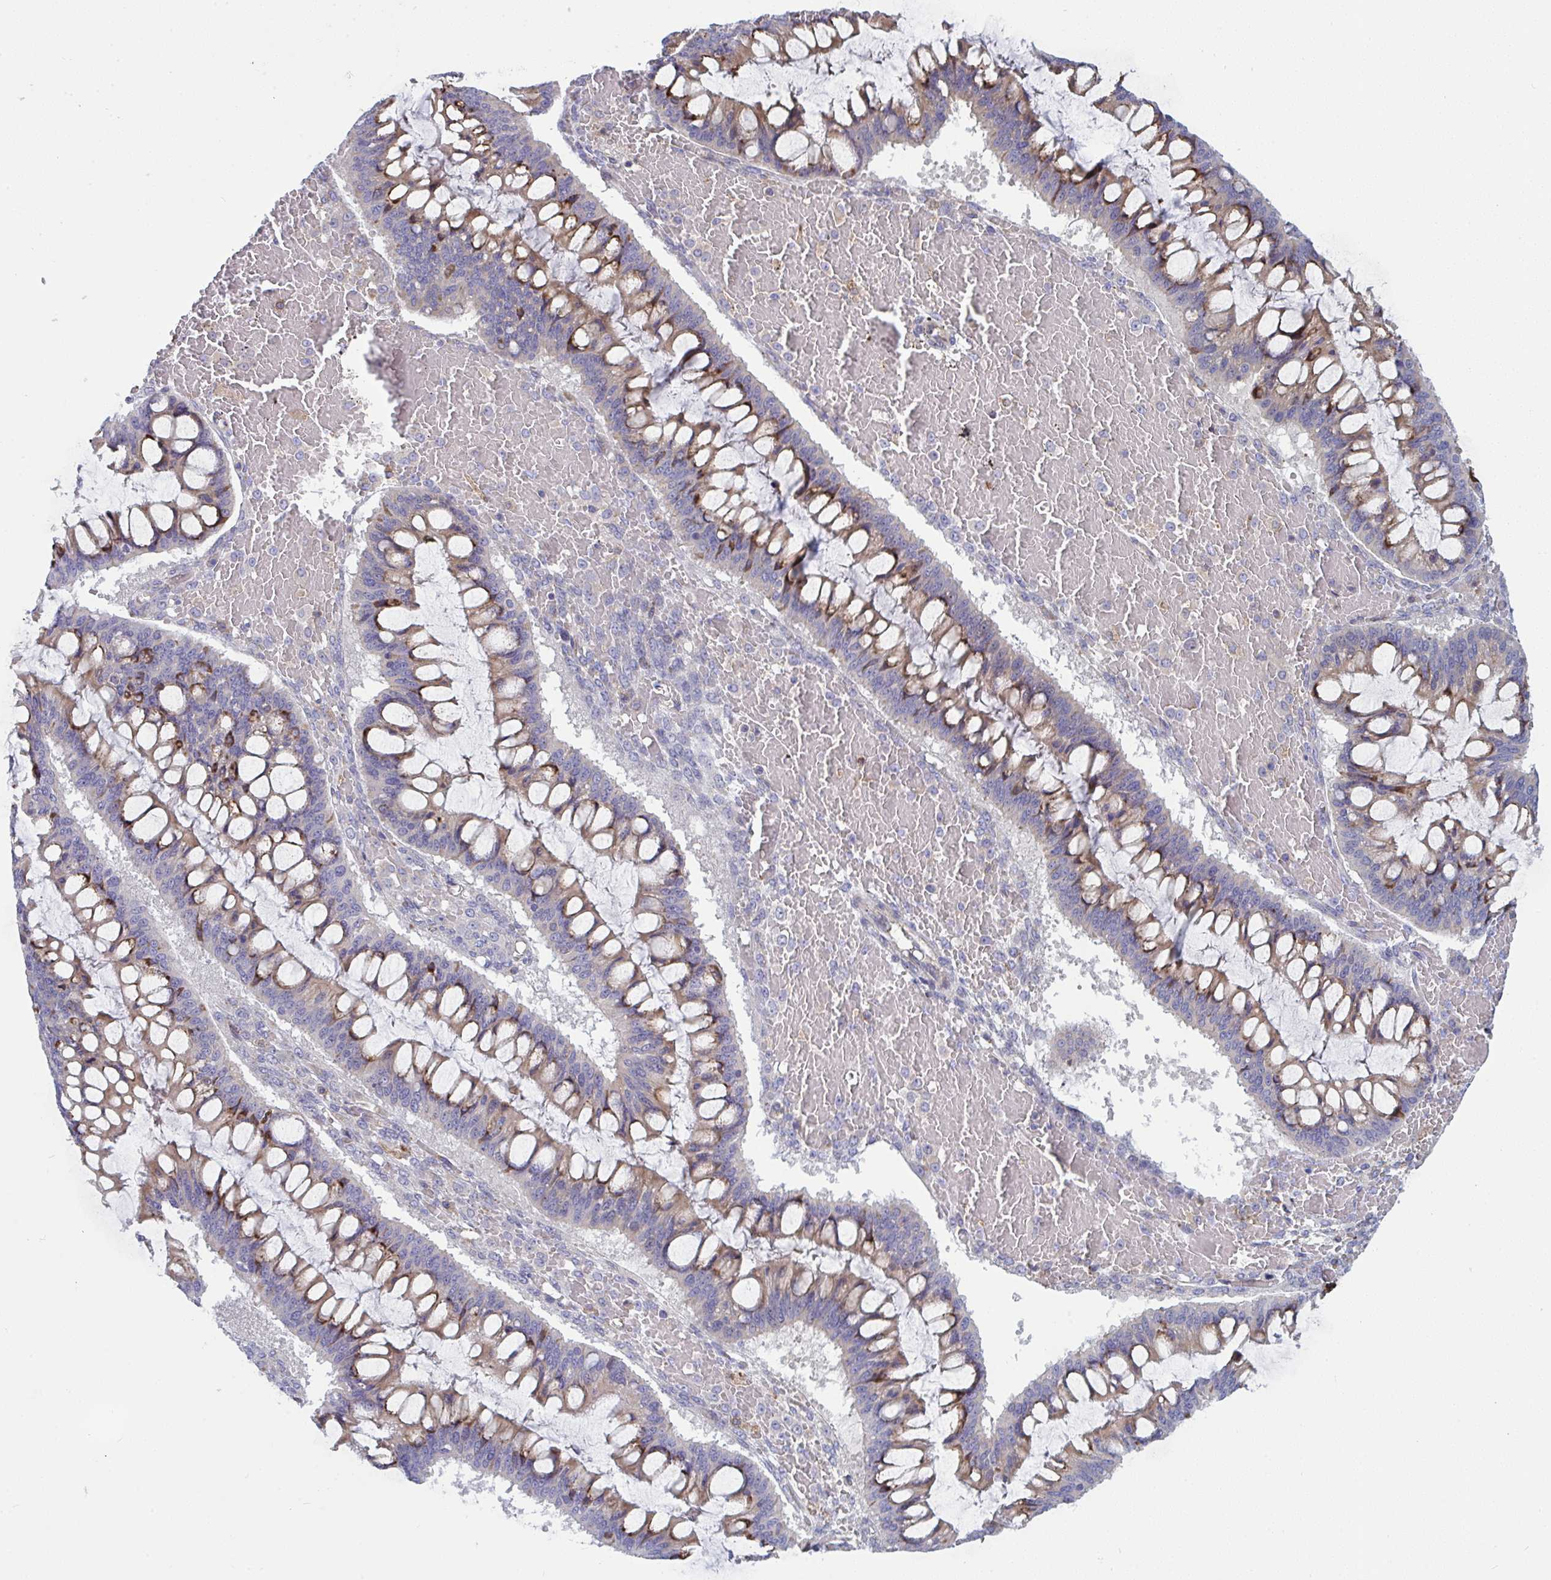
{"staining": {"intensity": "weak", "quantity": "25%-75%", "location": "cytoplasmic/membranous"}, "tissue": "ovarian cancer", "cell_type": "Tumor cells", "image_type": "cancer", "snomed": [{"axis": "morphology", "description": "Cystadenocarcinoma, mucinous, NOS"}, {"axis": "topography", "description": "Ovary"}], "caption": "Immunohistochemical staining of ovarian mucinous cystadenocarcinoma exhibits low levels of weak cytoplasmic/membranous protein positivity in about 25%-75% of tumor cells.", "gene": "MYMK", "patient": {"sex": "female", "age": 73}}